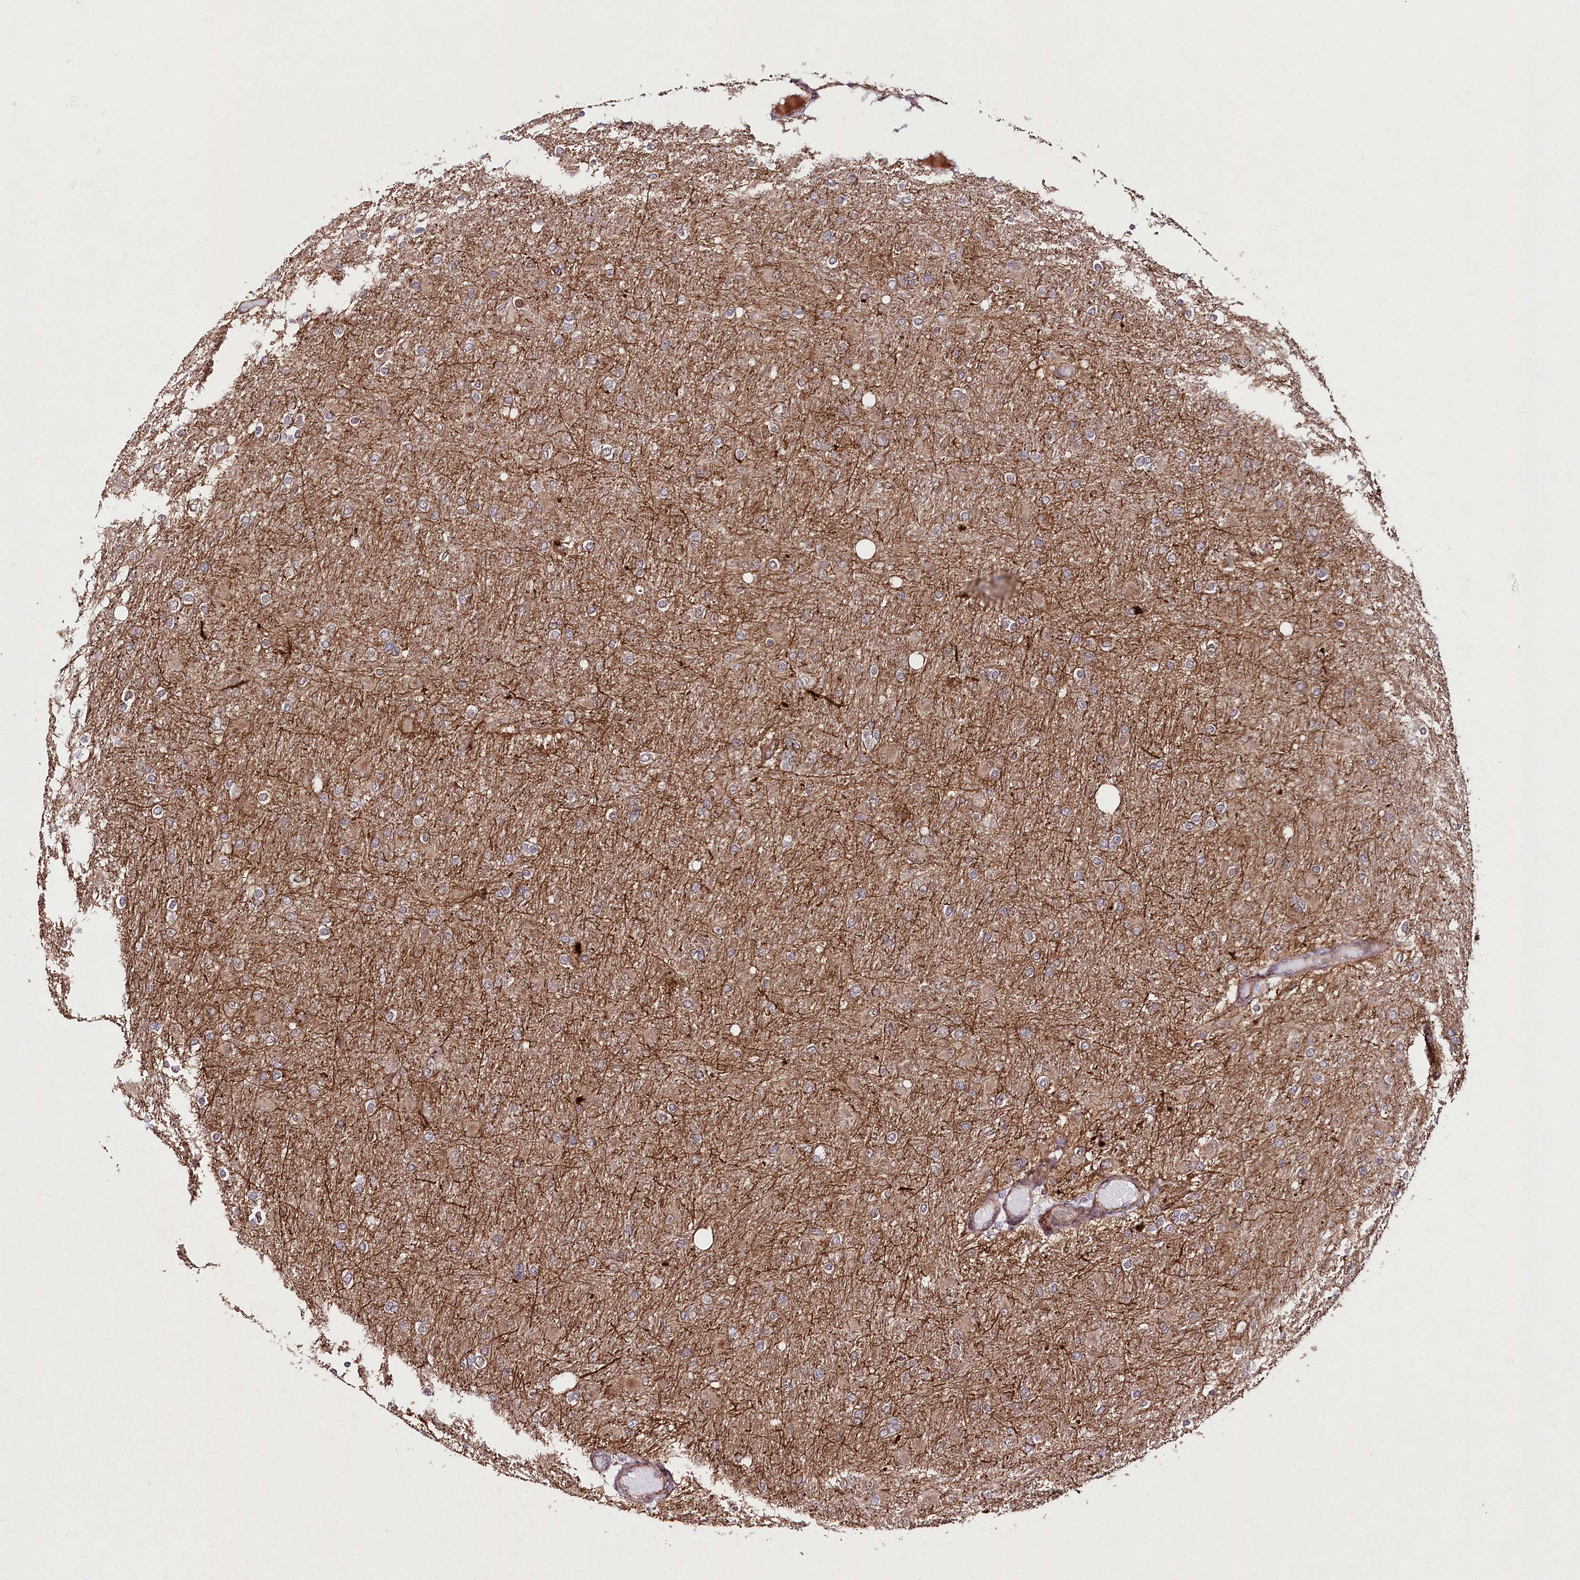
{"staining": {"intensity": "negative", "quantity": "none", "location": "none"}, "tissue": "glioma", "cell_type": "Tumor cells", "image_type": "cancer", "snomed": [{"axis": "morphology", "description": "Glioma, malignant, High grade"}, {"axis": "topography", "description": "Cerebral cortex"}], "caption": "High magnification brightfield microscopy of malignant glioma (high-grade) stained with DAB (3,3'-diaminobenzidine) (brown) and counterstained with hematoxylin (blue): tumor cells show no significant positivity. The staining is performed using DAB (3,3'-diaminobenzidine) brown chromogen with nuclei counter-stained in using hematoxylin.", "gene": "PHLDB1", "patient": {"sex": "female", "age": 36}}